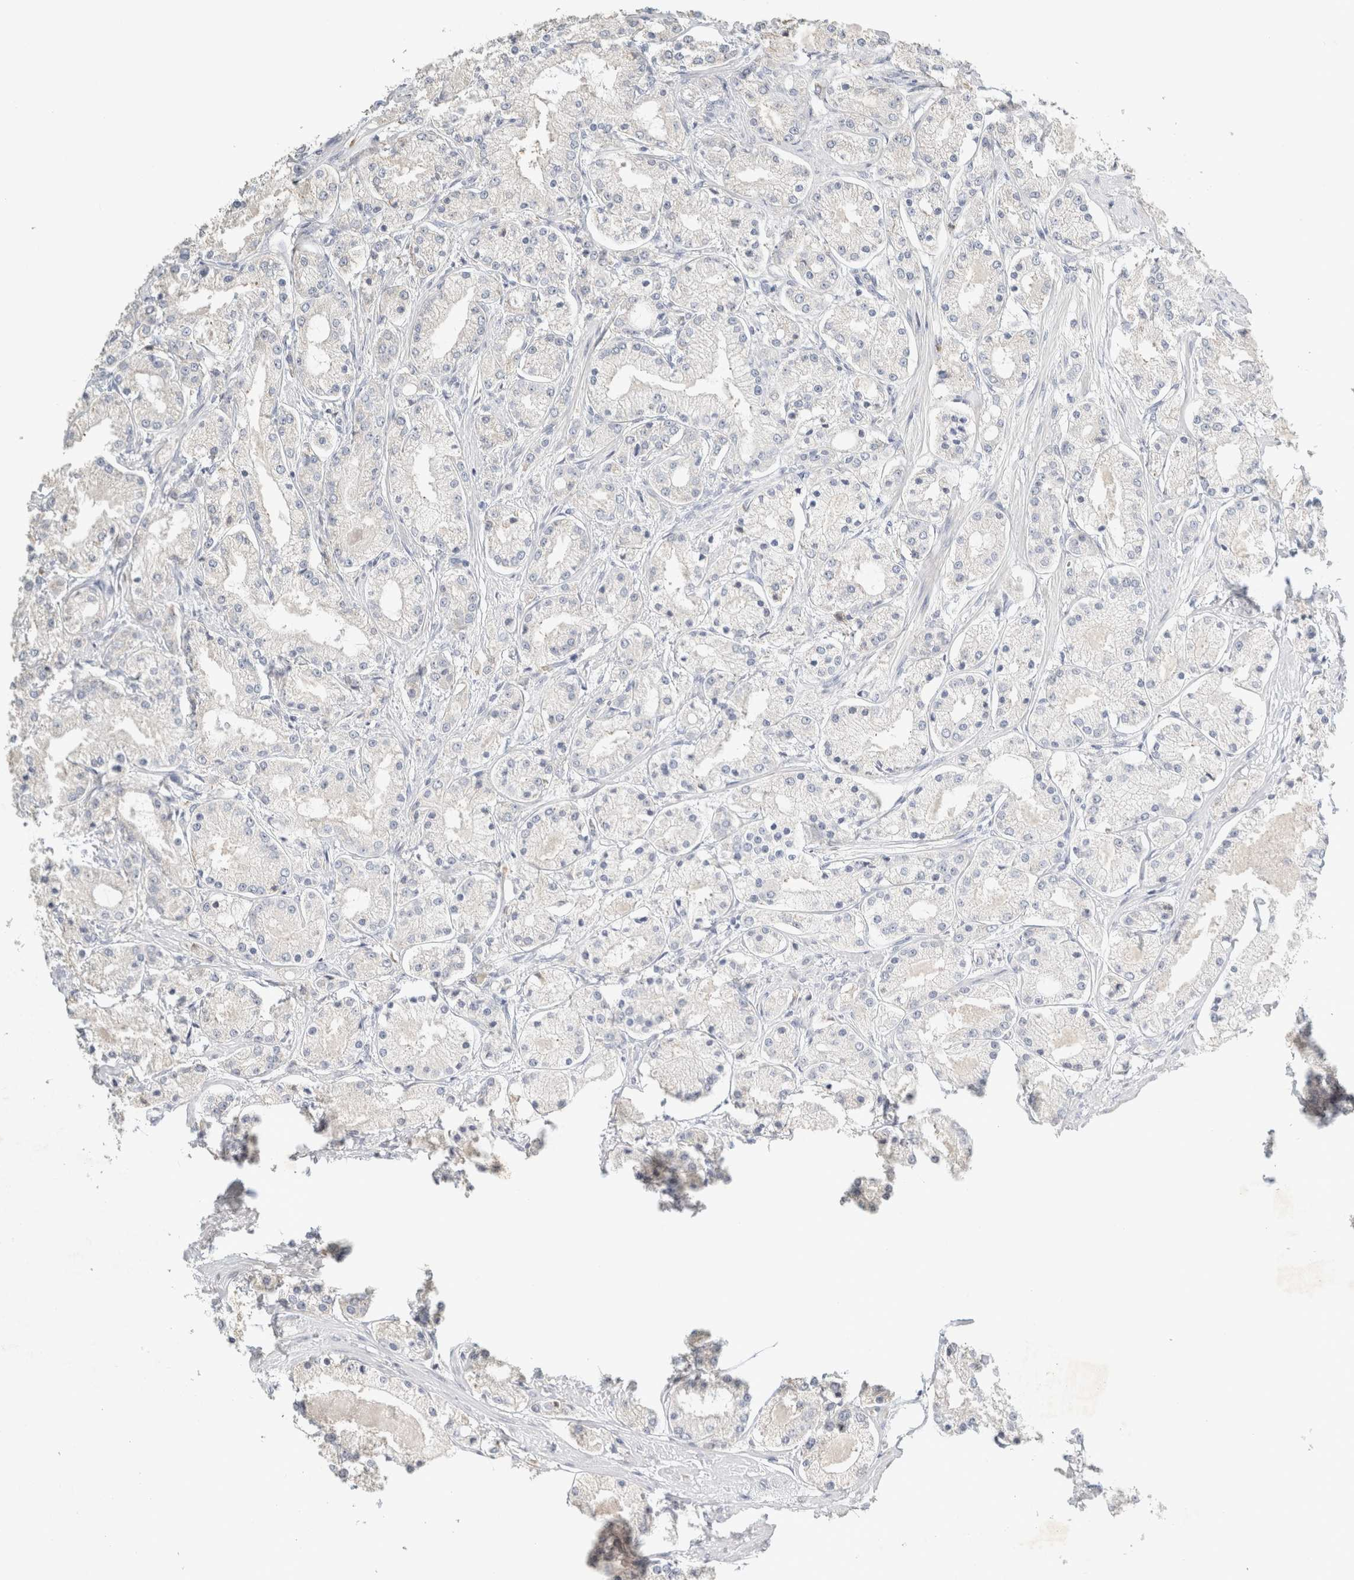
{"staining": {"intensity": "negative", "quantity": "none", "location": "none"}, "tissue": "prostate cancer", "cell_type": "Tumor cells", "image_type": "cancer", "snomed": [{"axis": "morphology", "description": "Adenocarcinoma, High grade"}, {"axis": "topography", "description": "Prostate"}], "caption": "Tumor cells are negative for brown protein staining in prostate cancer (high-grade adenocarcinoma). (DAB IHC visualized using brightfield microscopy, high magnification).", "gene": "NEFM", "patient": {"sex": "male", "age": 66}}